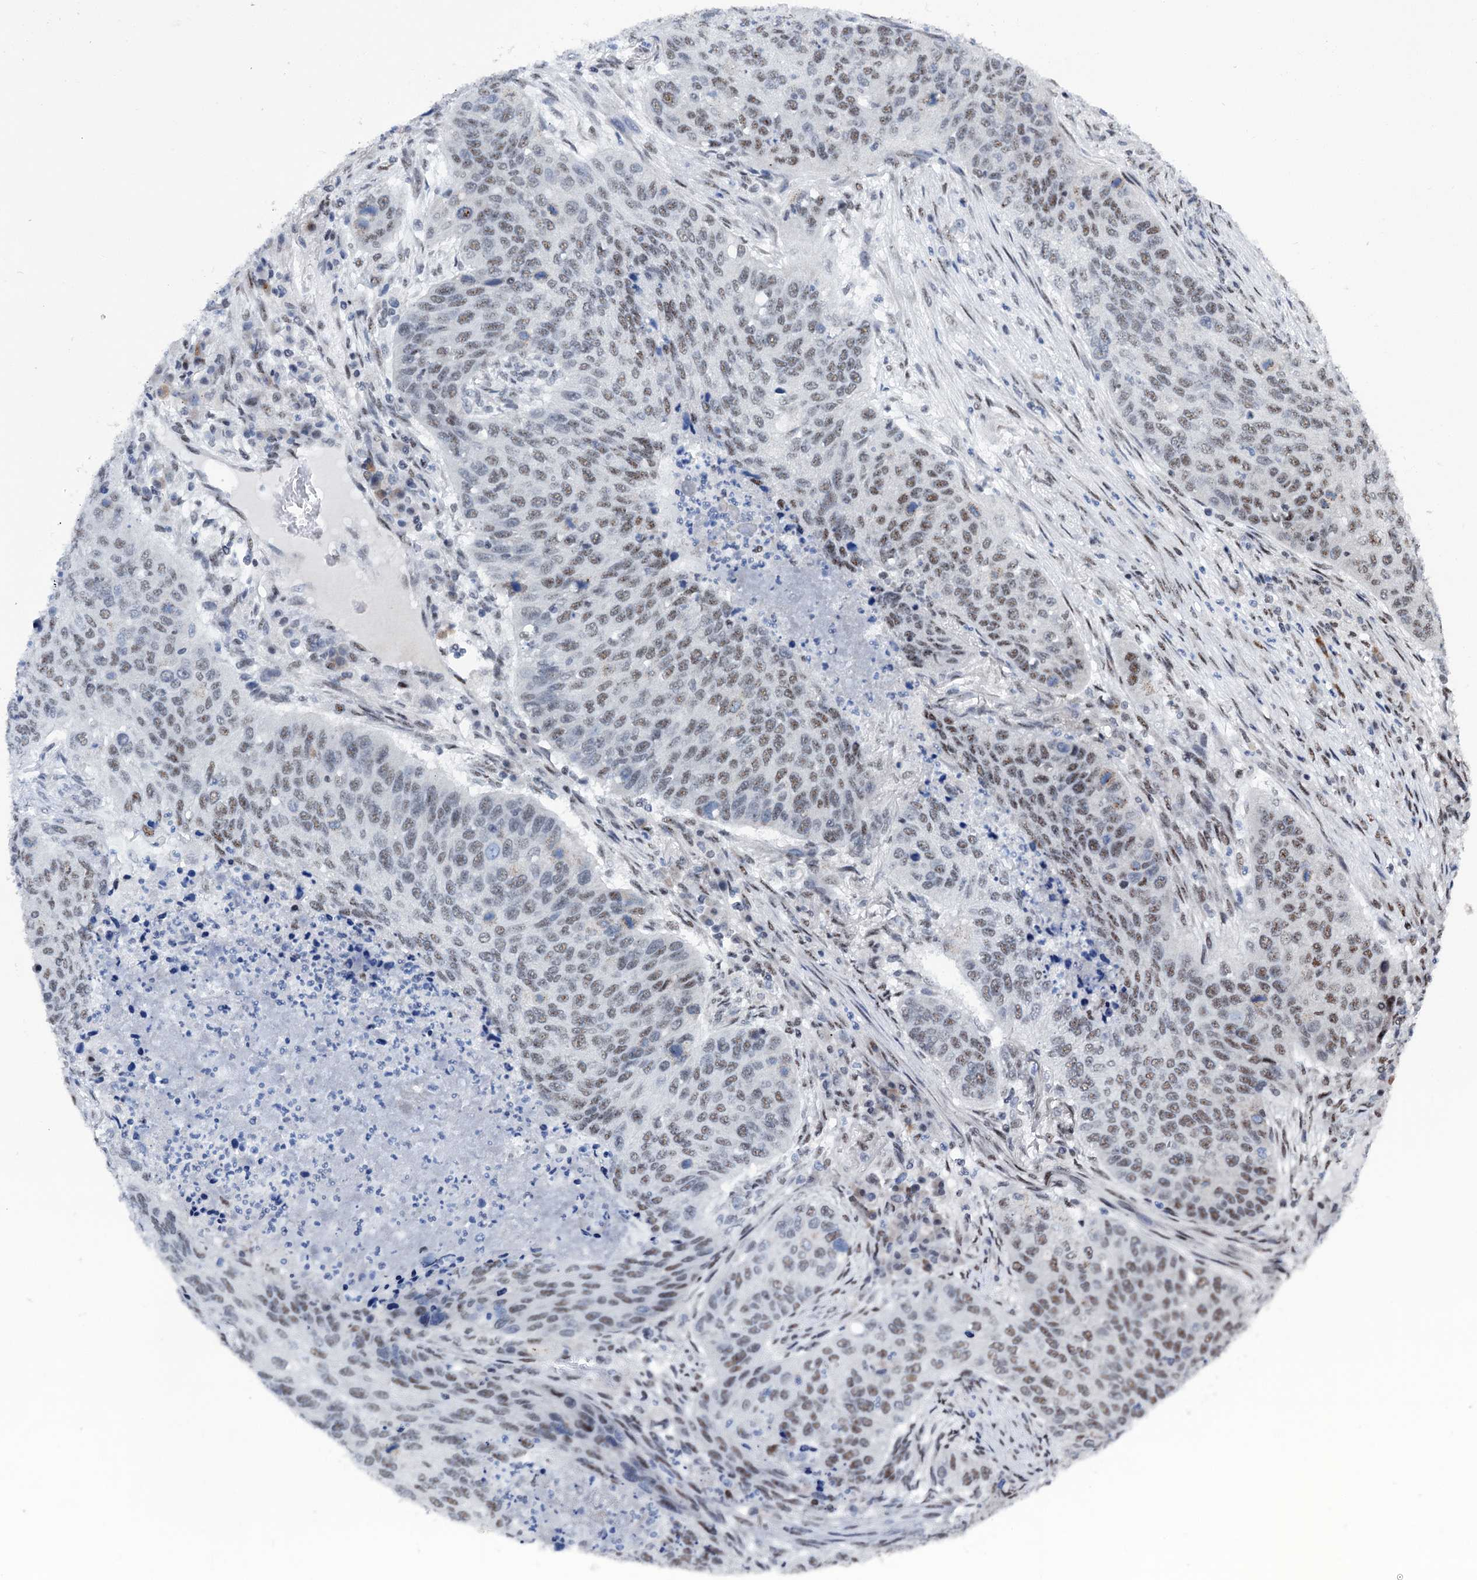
{"staining": {"intensity": "moderate", "quantity": "25%-75%", "location": "nuclear"}, "tissue": "lung cancer", "cell_type": "Tumor cells", "image_type": "cancer", "snomed": [{"axis": "morphology", "description": "Squamous cell carcinoma, NOS"}, {"axis": "topography", "description": "Lung"}], "caption": "Tumor cells exhibit moderate nuclear staining in approximately 25%-75% of cells in lung squamous cell carcinoma.", "gene": "SREK1", "patient": {"sex": "female", "age": 63}}